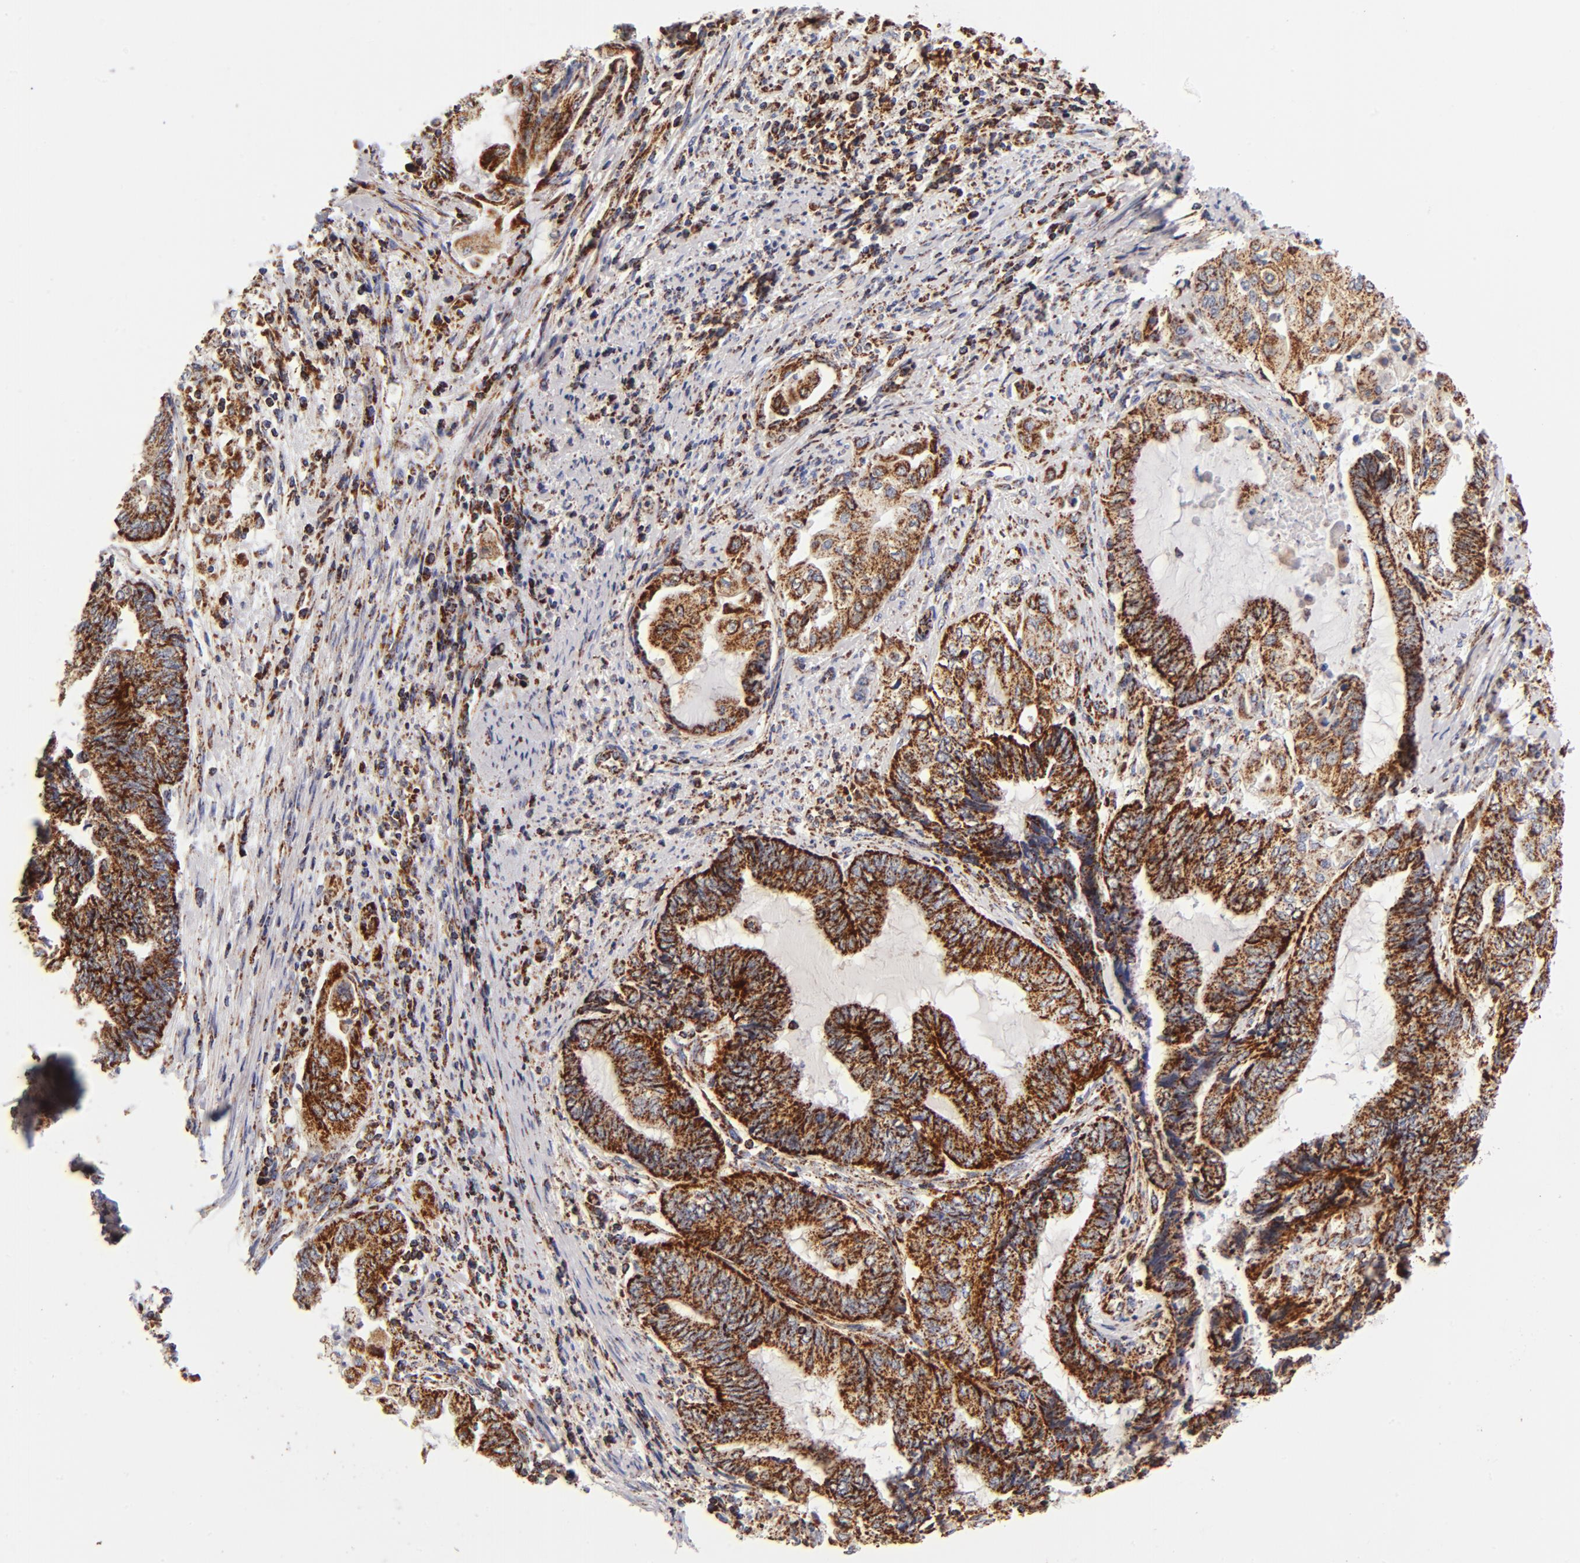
{"staining": {"intensity": "strong", "quantity": ">75%", "location": "cytoplasmic/membranous"}, "tissue": "endometrial cancer", "cell_type": "Tumor cells", "image_type": "cancer", "snomed": [{"axis": "morphology", "description": "Adenocarcinoma, NOS"}, {"axis": "topography", "description": "Uterus"}, {"axis": "topography", "description": "Endometrium"}], "caption": "An image of human endometrial cancer (adenocarcinoma) stained for a protein demonstrates strong cytoplasmic/membranous brown staining in tumor cells.", "gene": "ECHS1", "patient": {"sex": "female", "age": 70}}